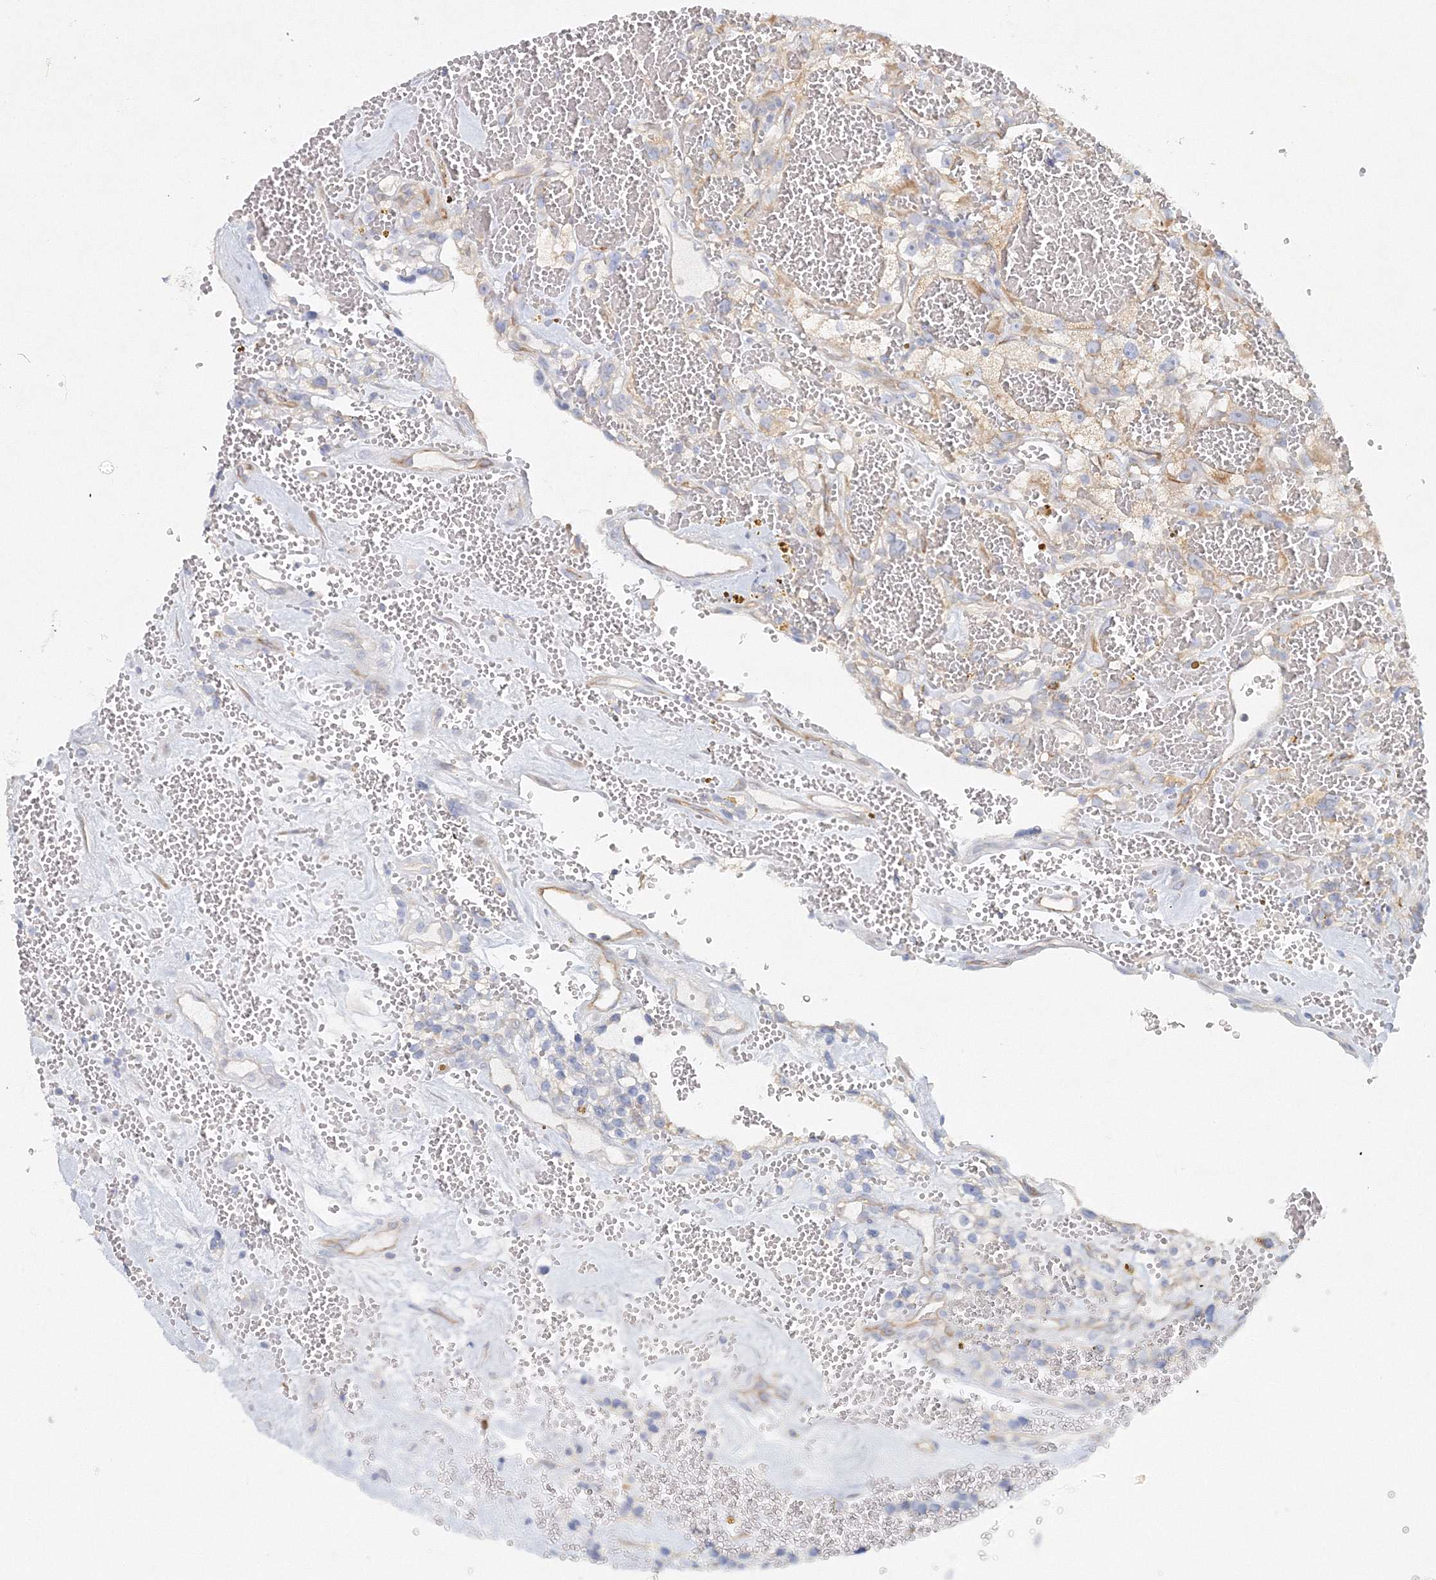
{"staining": {"intensity": "weak", "quantity": "25%-75%", "location": "cytoplasmic/membranous"}, "tissue": "renal cancer", "cell_type": "Tumor cells", "image_type": "cancer", "snomed": [{"axis": "morphology", "description": "Adenocarcinoma, NOS"}, {"axis": "topography", "description": "Kidney"}], "caption": "Tumor cells exhibit low levels of weak cytoplasmic/membranous staining in about 25%-75% of cells in human adenocarcinoma (renal).", "gene": "DNAH1", "patient": {"sex": "female", "age": 57}}